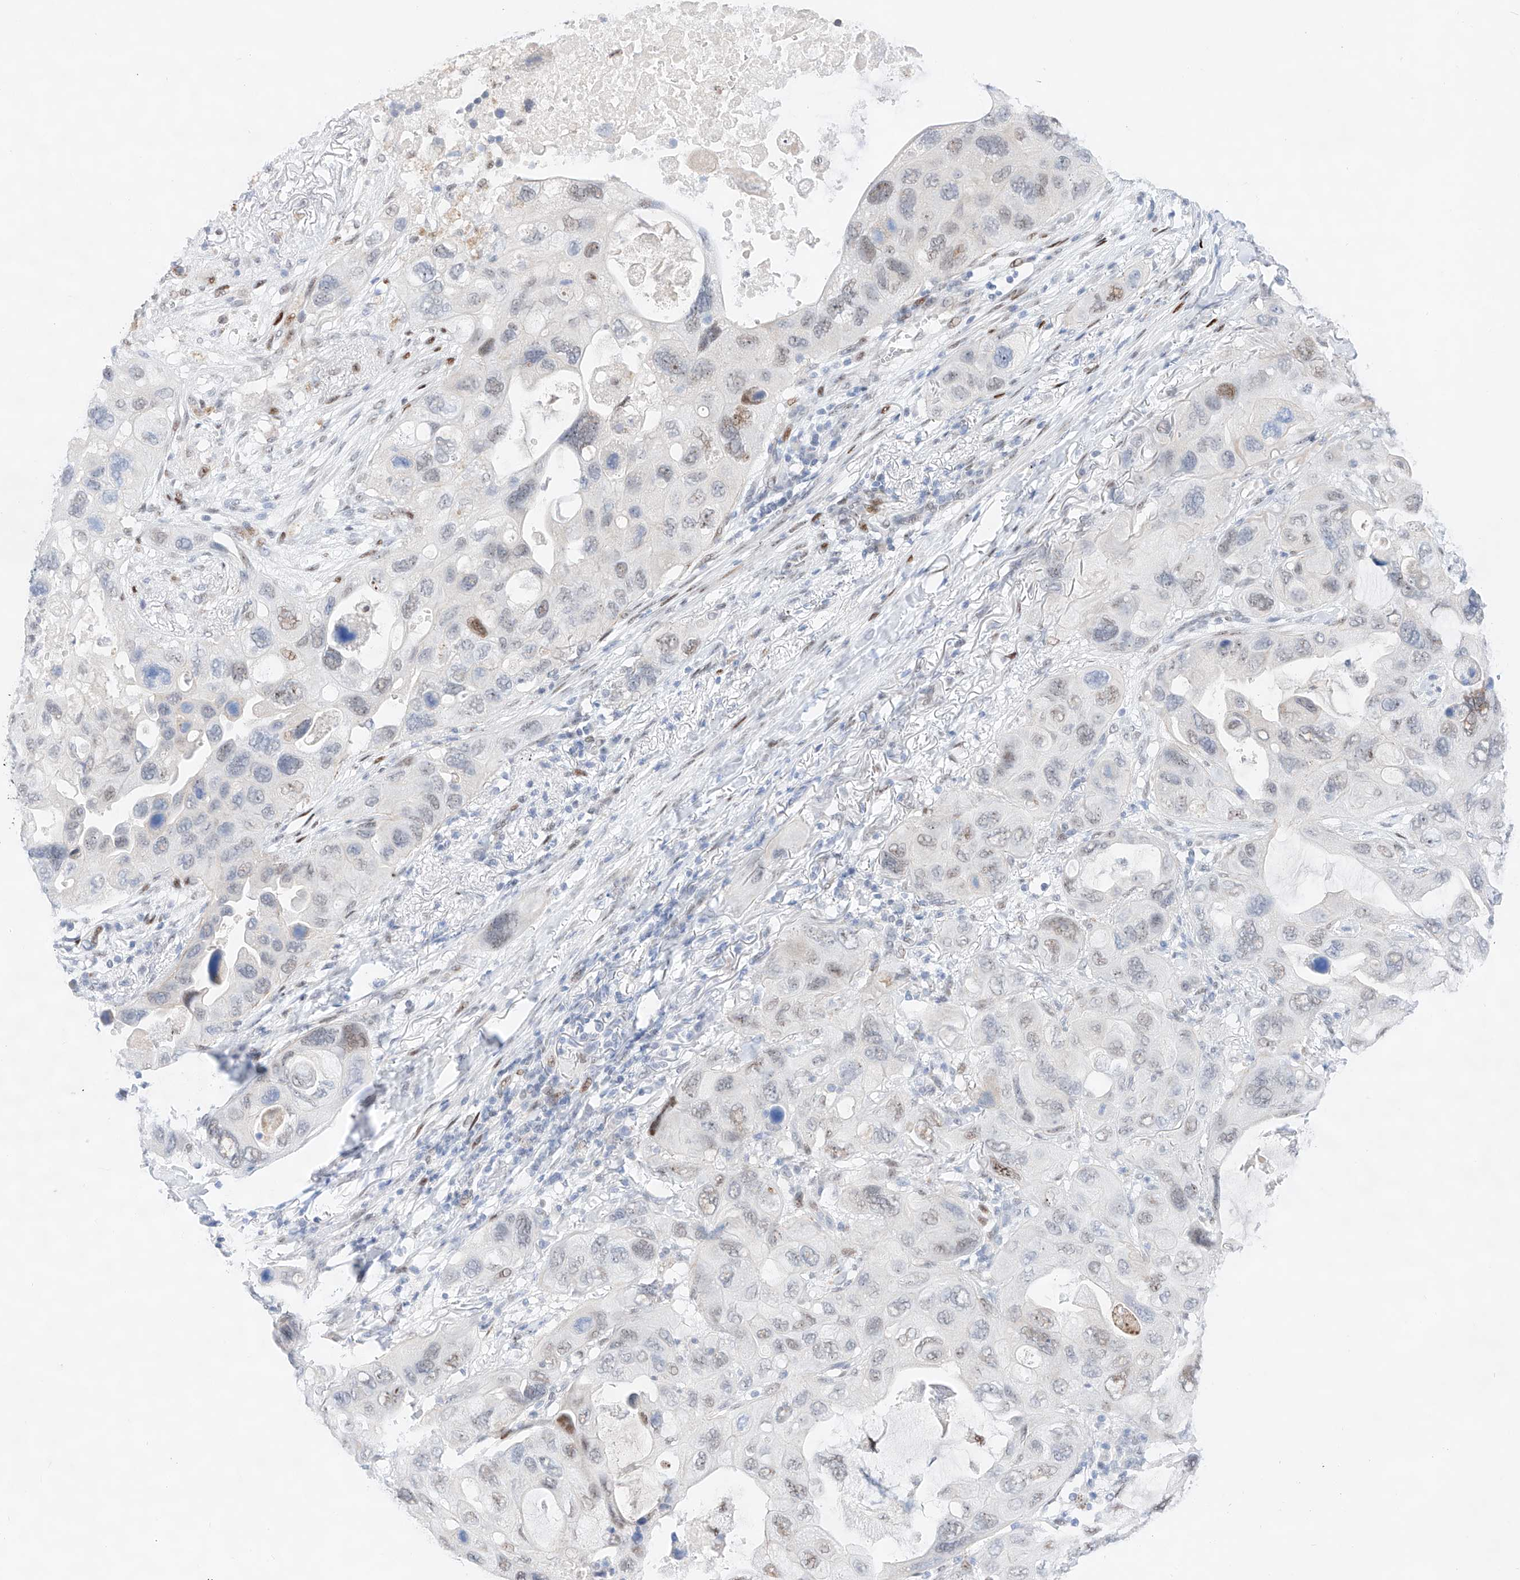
{"staining": {"intensity": "weak", "quantity": "<25%", "location": "nuclear"}, "tissue": "lung cancer", "cell_type": "Tumor cells", "image_type": "cancer", "snomed": [{"axis": "morphology", "description": "Squamous cell carcinoma, NOS"}, {"axis": "topography", "description": "Lung"}], "caption": "There is no significant staining in tumor cells of lung squamous cell carcinoma.", "gene": "NT5C3B", "patient": {"sex": "female", "age": 73}}